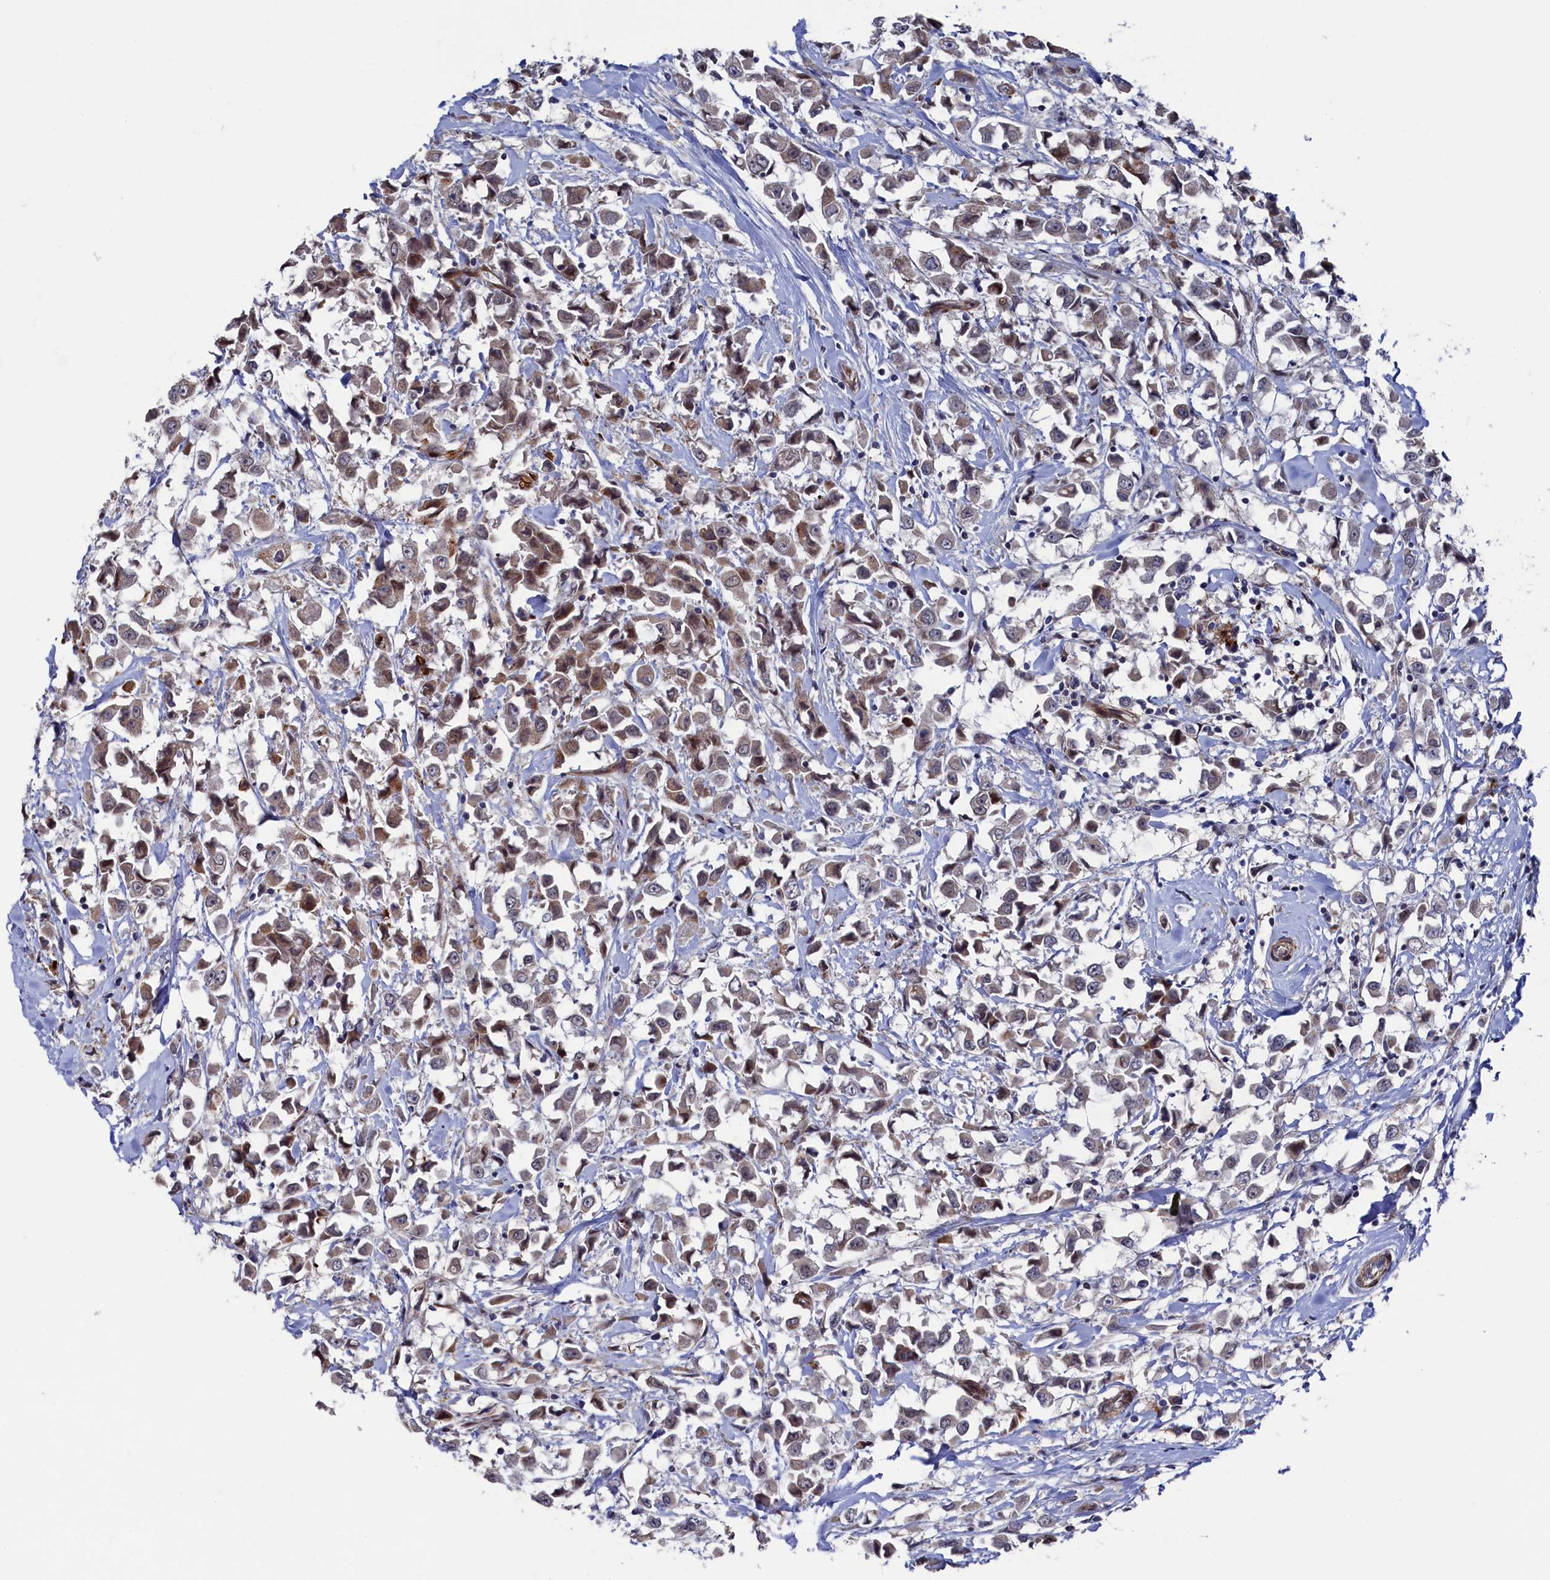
{"staining": {"intensity": "moderate", "quantity": "<25%", "location": "cytoplasmic/membranous"}, "tissue": "breast cancer", "cell_type": "Tumor cells", "image_type": "cancer", "snomed": [{"axis": "morphology", "description": "Duct carcinoma"}, {"axis": "topography", "description": "Breast"}], "caption": "Immunohistochemical staining of breast cancer reveals low levels of moderate cytoplasmic/membranous staining in about <25% of tumor cells. (DAB (3,3'-diaminobenzidine) = brown stain, brightfield microscopy at high magnification).", "gene": "ZNF891", "patient": {"sex": "female", "age": 61}}